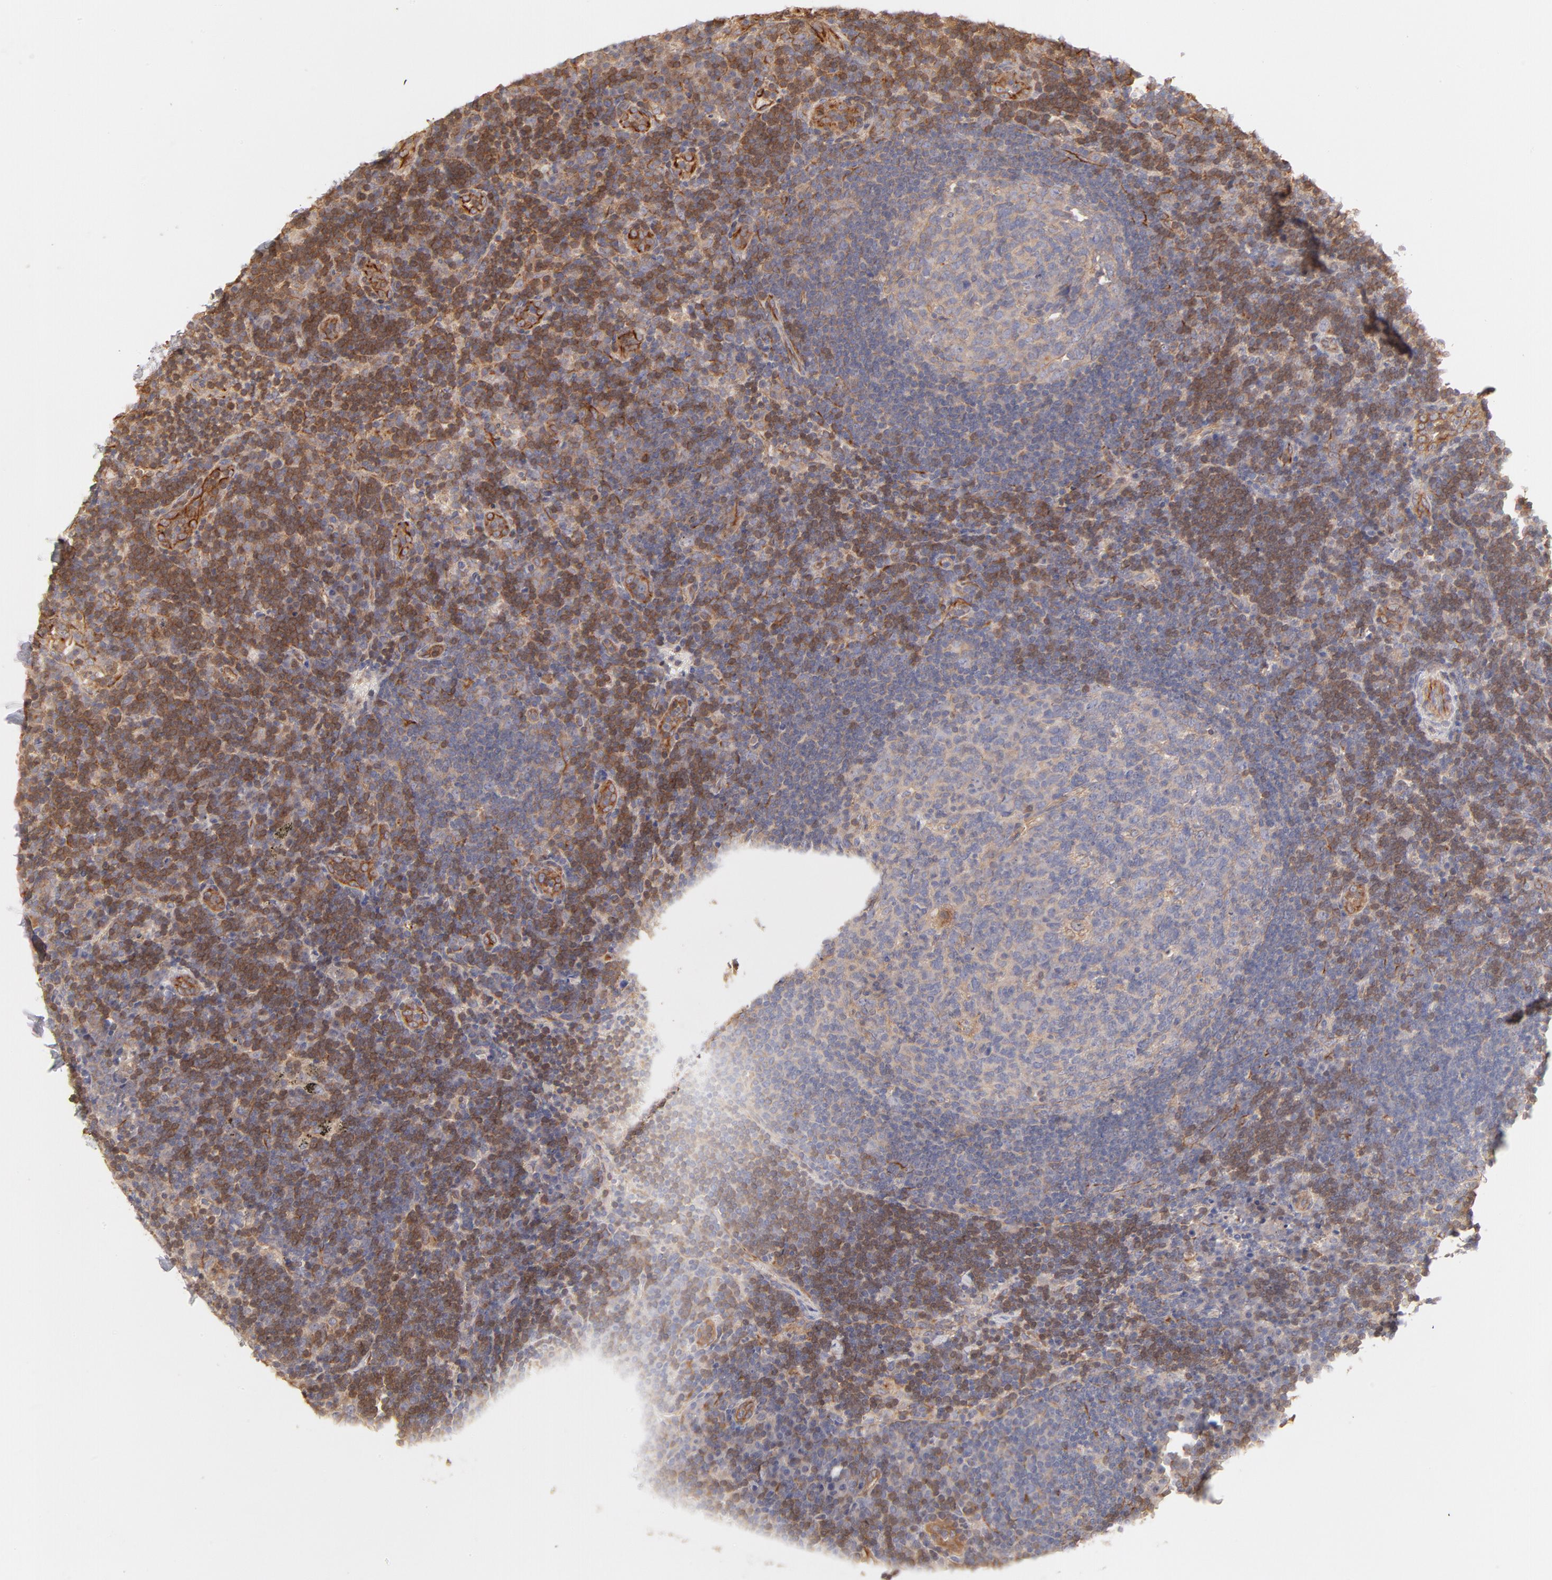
{"staining": {"intensity": "negative", "quantity": "none", "location": "none"}, "tissue": "lymph node", "cell_type": "Germinal center cells", "image_type": "normal", "snomed": [{"axis": "morphology", "description": "Normal tissue, NOS"}, {"axis": "morphology", "description": "Squamous cell carcinoma, metastatic, NOS"}, {"axis": "topography", "description": "Lymph node"}], "caption": "DAB immunohistochemical staining of benign human lymph node displays no significant staining in germinal center cells.", "gene": "LDLRAP1", "patient": {"sex": "female", "age": 53}}